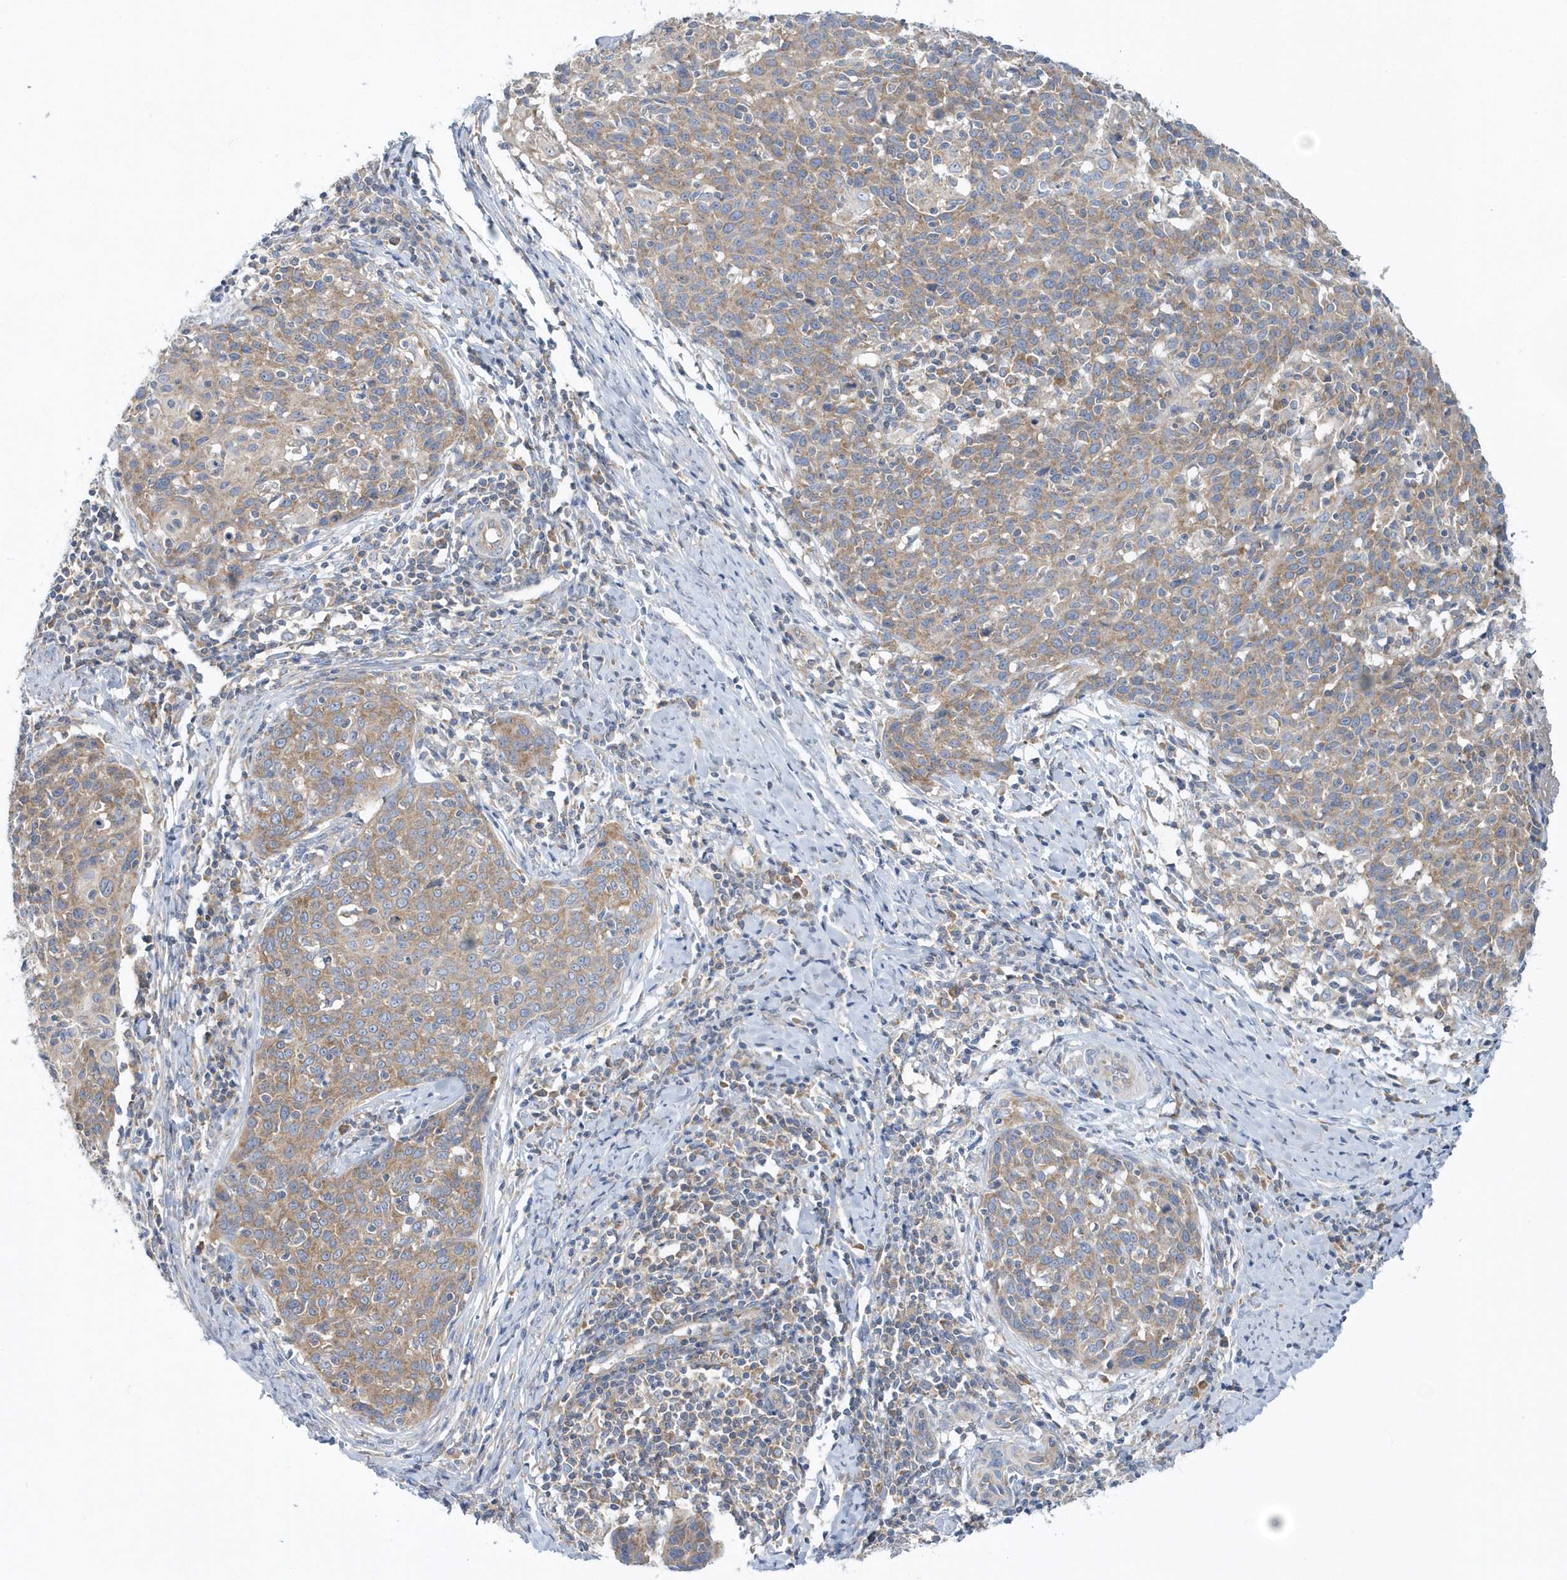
{"staining": {"intensity": "weak", "quantity": ">75%", "location": "cytoplasmic/membranous"}, "tissue": "cervical cancer", "cell_type": "Tumor cells", "image_type": "cancer", "snomed": [{"axis": "morphology", "description": "Squamous cell carcinoma, NOS"}, {"axis": "topography", "description": "Cervix"}], "caption": "Immunohistochemical staining of squamous cell carcinoma (cervical) reveals weak cytoplasmic/membranous protein positivity in approximately >75% of tumor cells.", "gene": "EIF3C", "patient": {"sex": "female", "age": 38}}